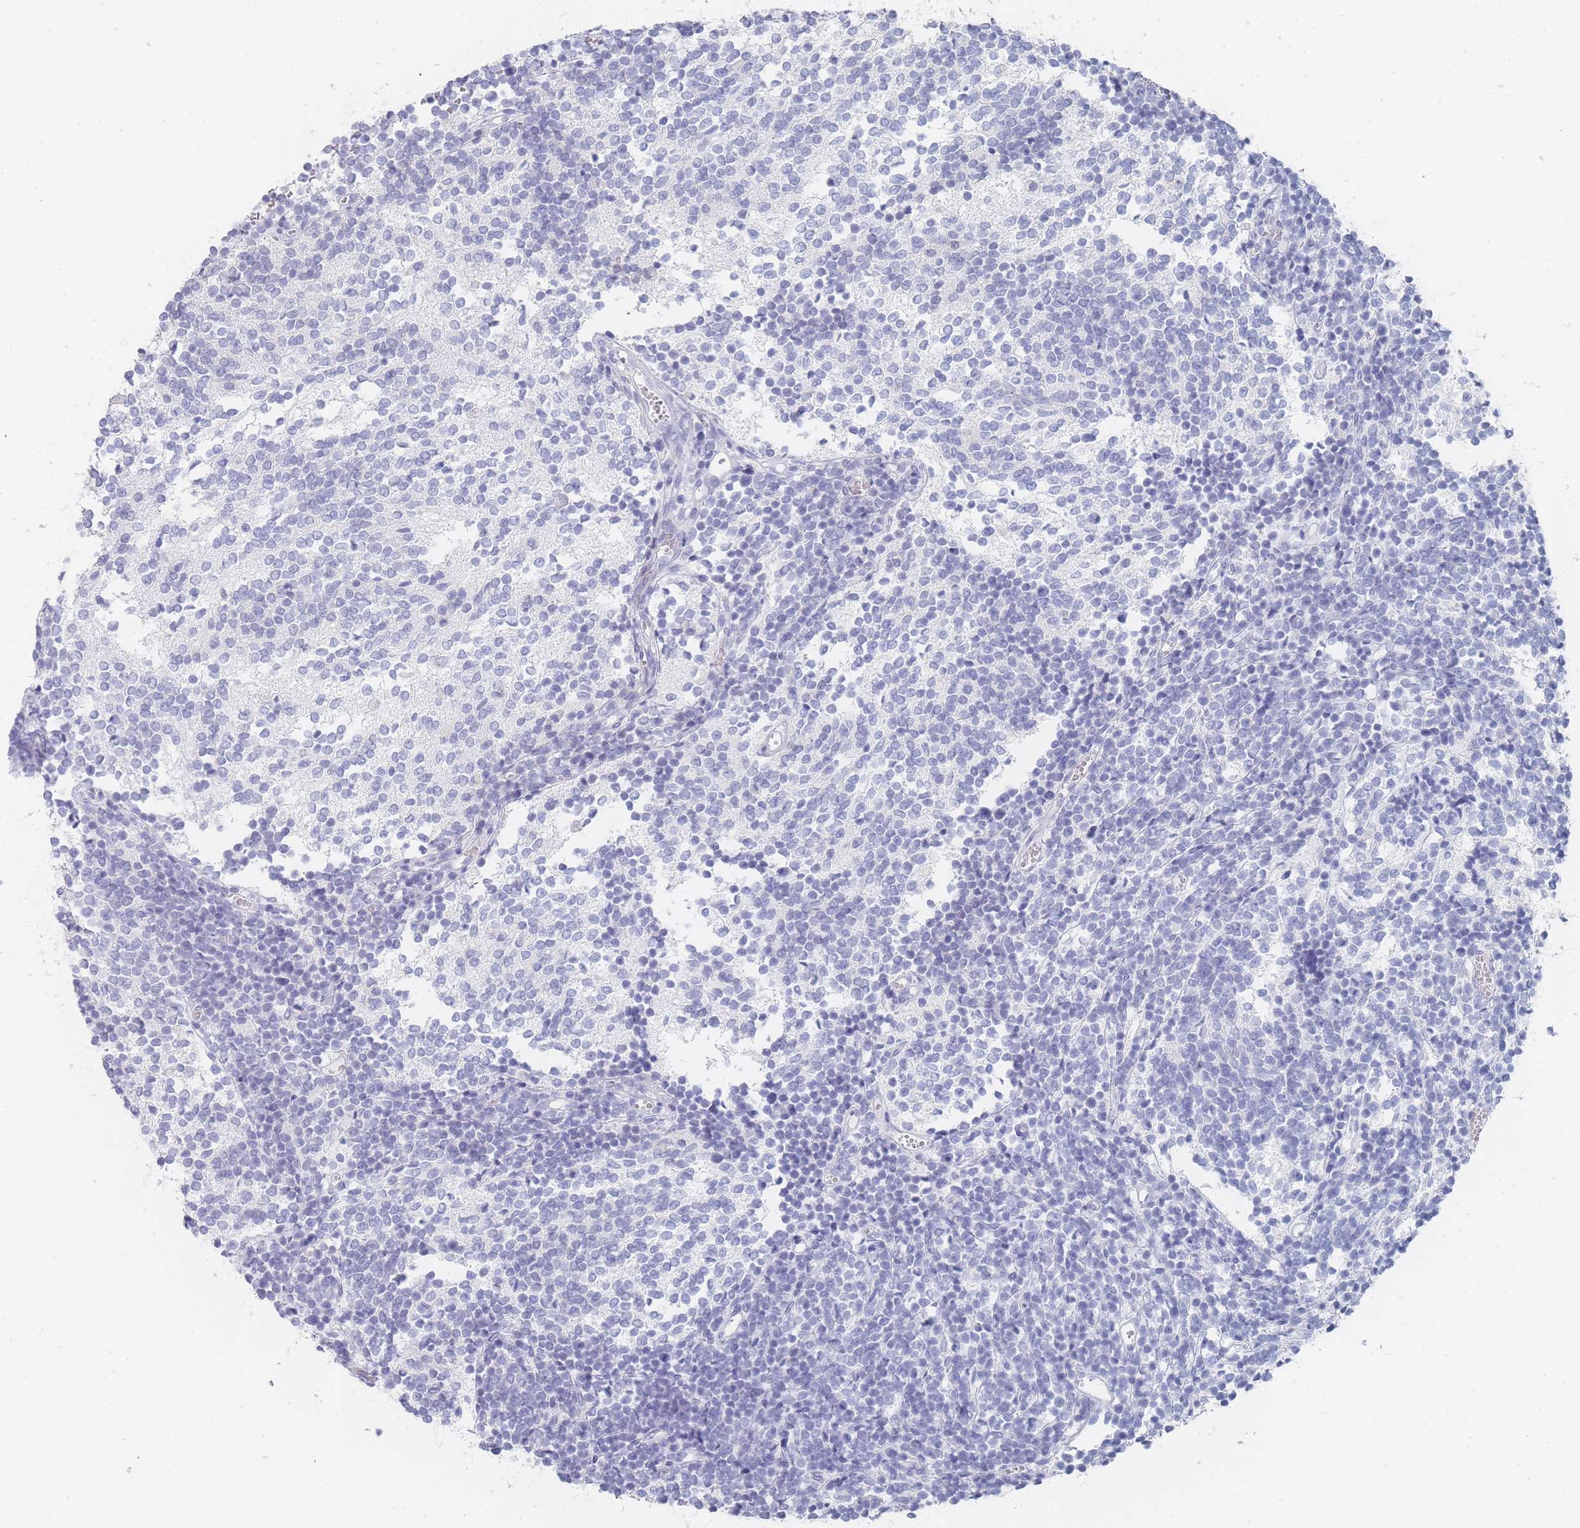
{"staining": {"intensity": "negative", "quantity": "none", "location": "none"}, "tissue": "glioma", "cell_type": "Tumor cells", "image_type": "cancer", "snomed": [{"axis": "morphology", "description": "Glioma, malignant, Low grade"}, {"axis": "topography", "description": "Brain"}], "caption": "A high-resolution image shows IHC staining of glioma, which demonstrates no significant expression in tumor cells.", "gene": "IMPG1", "patient": {"sex": "female", "age": 1}}